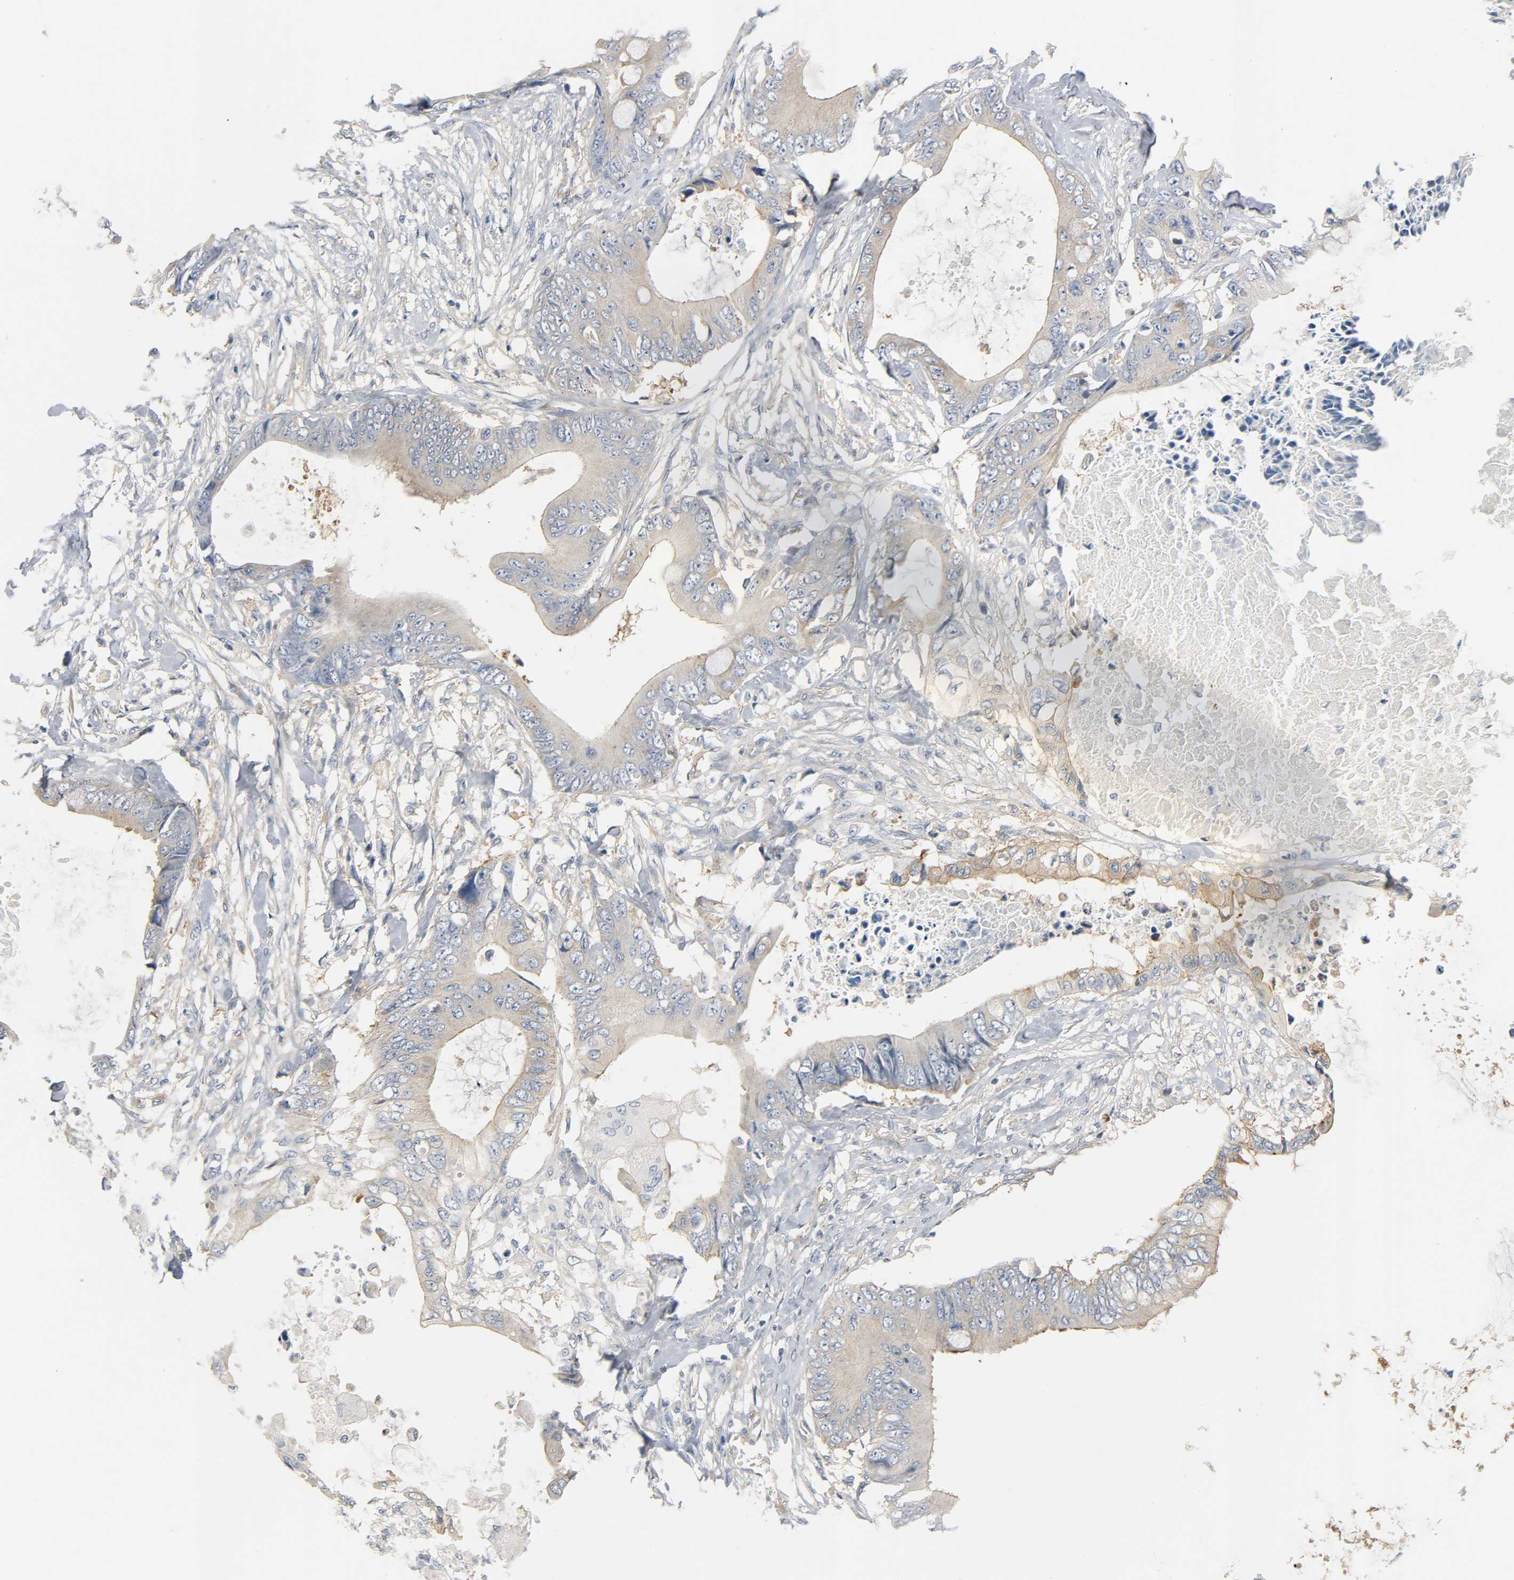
{"staining": {"intensity": "moderate", "quantity": ">75%", "location": "cytoplasmic/membranous"}, "tissue": "colorectal cancer", "cell_type": "Tumor cells", "image_type": "cancer", "snomed": [{"axis": "morphology", "description": "Normal tissue, NOS"}, {"axis": "morphology", "description": "Adenocarcinoma, NOS"}, {"axis": "topography", "description": "Rectum"}, {"axis": "topography", "description": "Peripheral nerve tissue"}], "caption": "Immunohistochemical staining of human colorectal cancer (adenocarcinoma) reveals moderate cytoplasmic/membranous protein staining in approximately >75% of tumor cells.", "gene": "ARPC1A", "patient": {"sex": "female", "age": 77}}